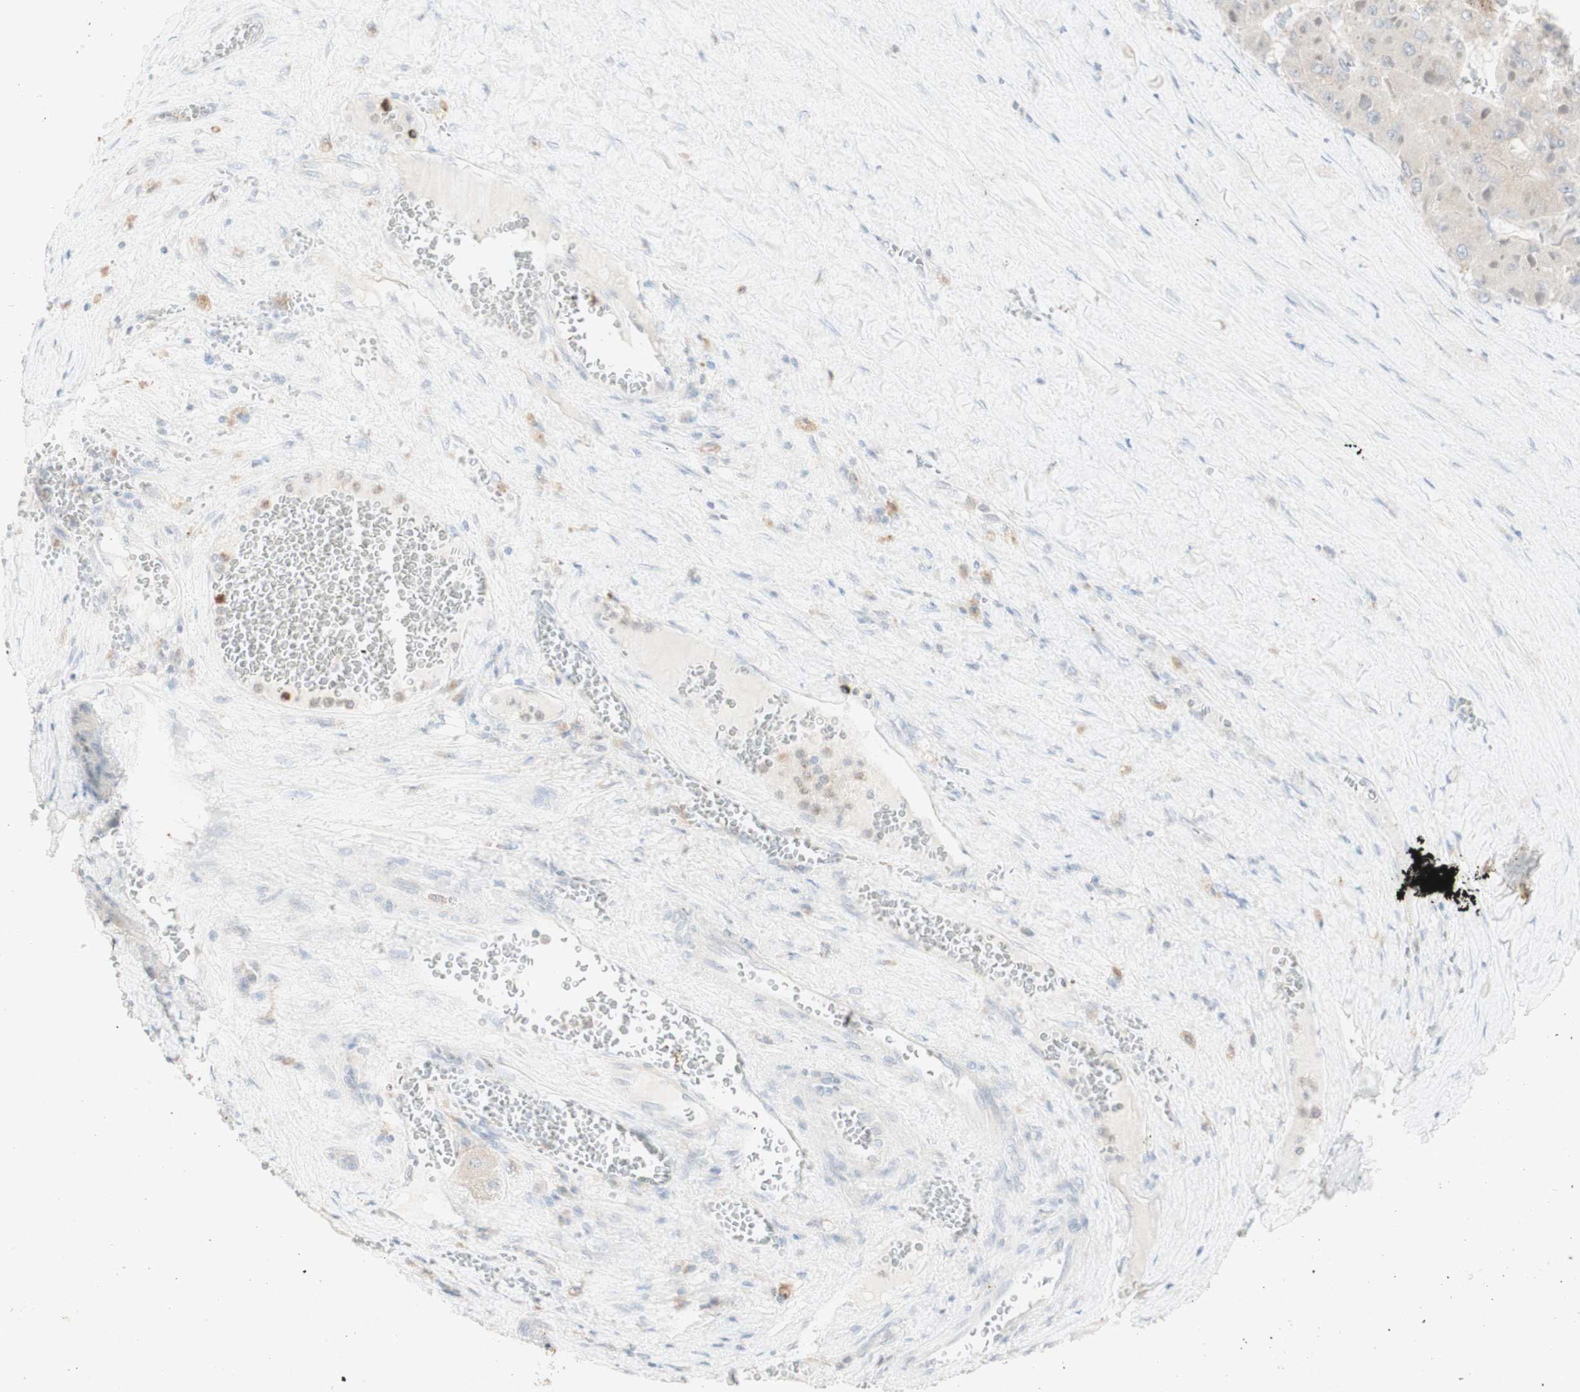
{"staining": {"intensity": "weak", "quantity": "<25%", "location": "cytoplasmic/membranous"}, "tissue": "liver cancer", "cell_type": "Tumor cells", "image_type": "cancer", "snomed": [{"axis": "morphology", "description": "Carcinoma, Hepatocellular, NOS"}, {"axis": "topography", "description": "Liver"}], "caption": "Liver cancer stained for a protein using immunohistochemistry (IHC) demonstrates no staining tumor cells.", "gene": "ATP6V1B1", "patient": {"sex": "female", "age": 73}}